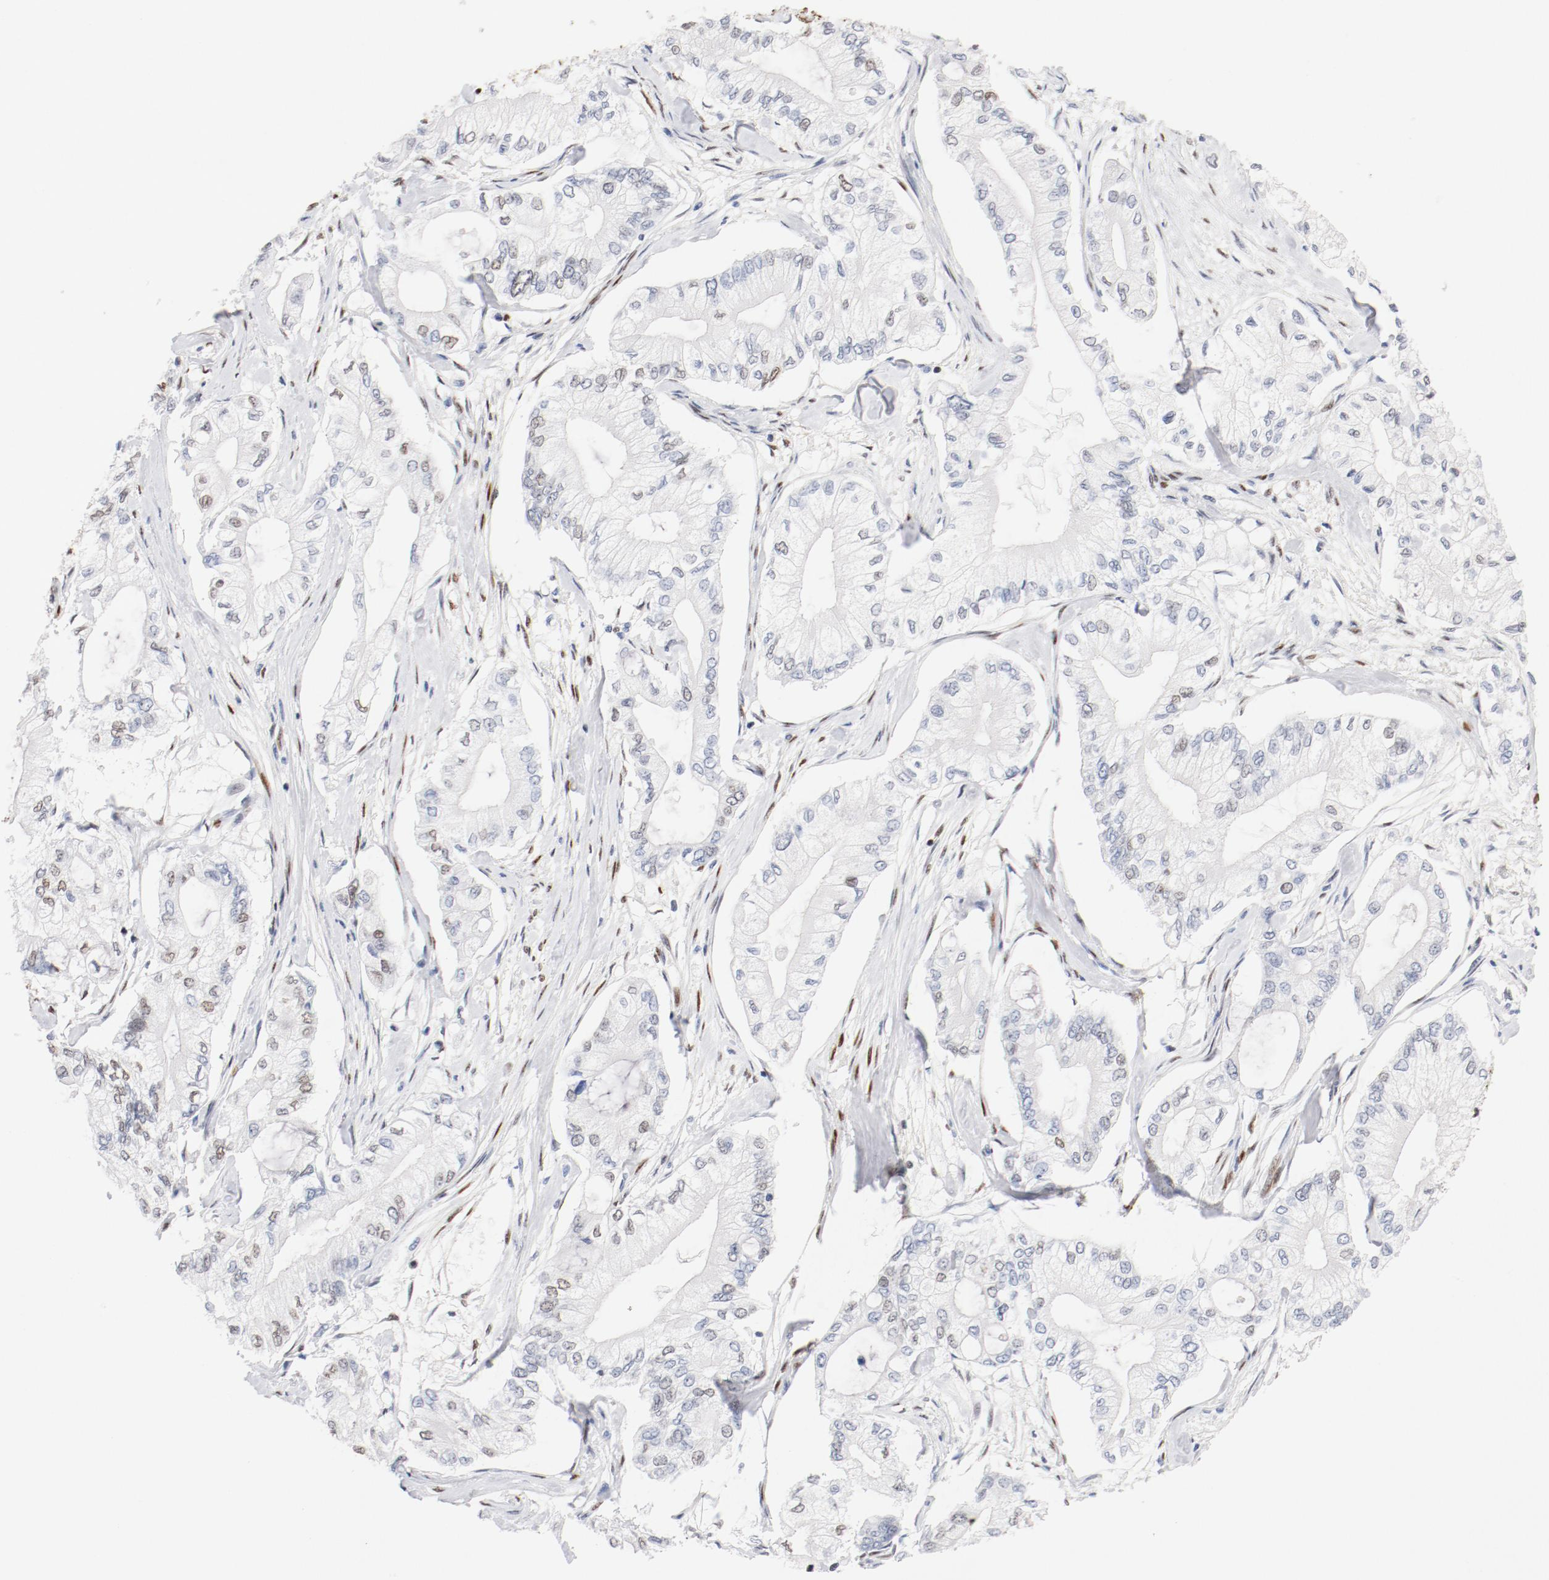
{"staining": {"intensity": "negative", "quantity": "none", "location": "none"}, "tissue": "pancreatic cancer", "cell_type": "Tumor cells", "image_type": "cancer", "snomed": [{"axis": "morphology", "description": "Adenocarcinoma, NOS"}, {"axis": "topography", "description": "Pancreas"}], "caption": "The histopathology image demonstrates no significant positivity in tumor cells of pancreatic cancer (adenocarcinoma).", "gene": "CTBP1", "patient": {"sex": "male", "age": 79}}